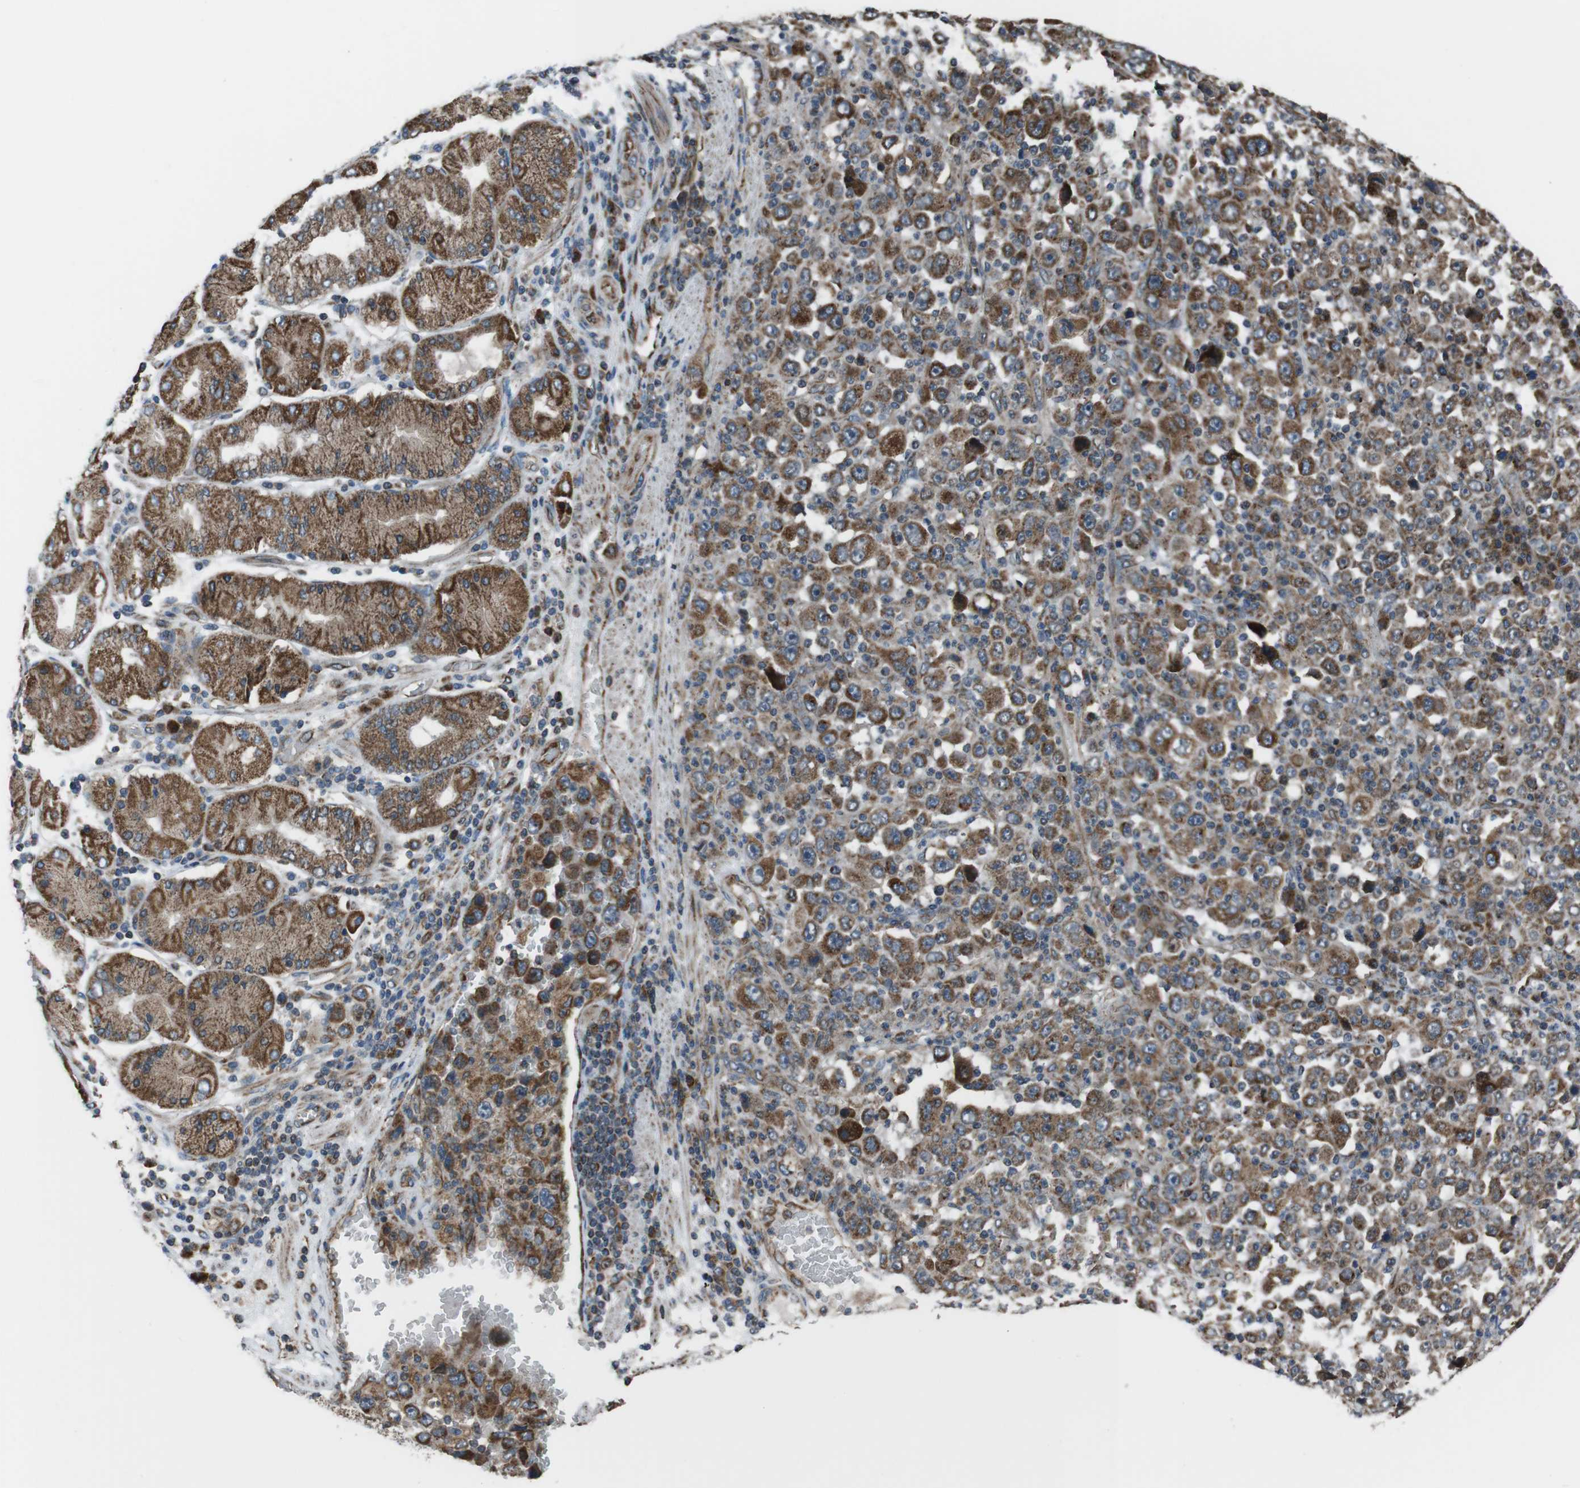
{"staining": {"intensity": "moderate", "quantity": ">75%", "location": "cytoplasmic/membranous"}, "tissue": "stomach cancer", "cell_type": "Tumor cells", "image_type": "cancer", "snomed": [{"axis": "morphology", "description": "Normal tissue, NOS"}, {"axis": "morphology", "description": "Adenocarcinoma, NOS"}, {"axis": "topography", "description": "Stomach, upper"}, {"axis": "topography", "description": "Stomach"}], "caption": "About >75% of tumor cells in human stomach adenocarcinoma demonstrate moderate cytoplasmic/membranous protein expression as visualized by brown immunohistochemical staining.", "gene": "GIMAP8", "patient": {"sex": "male", "age": 59}}